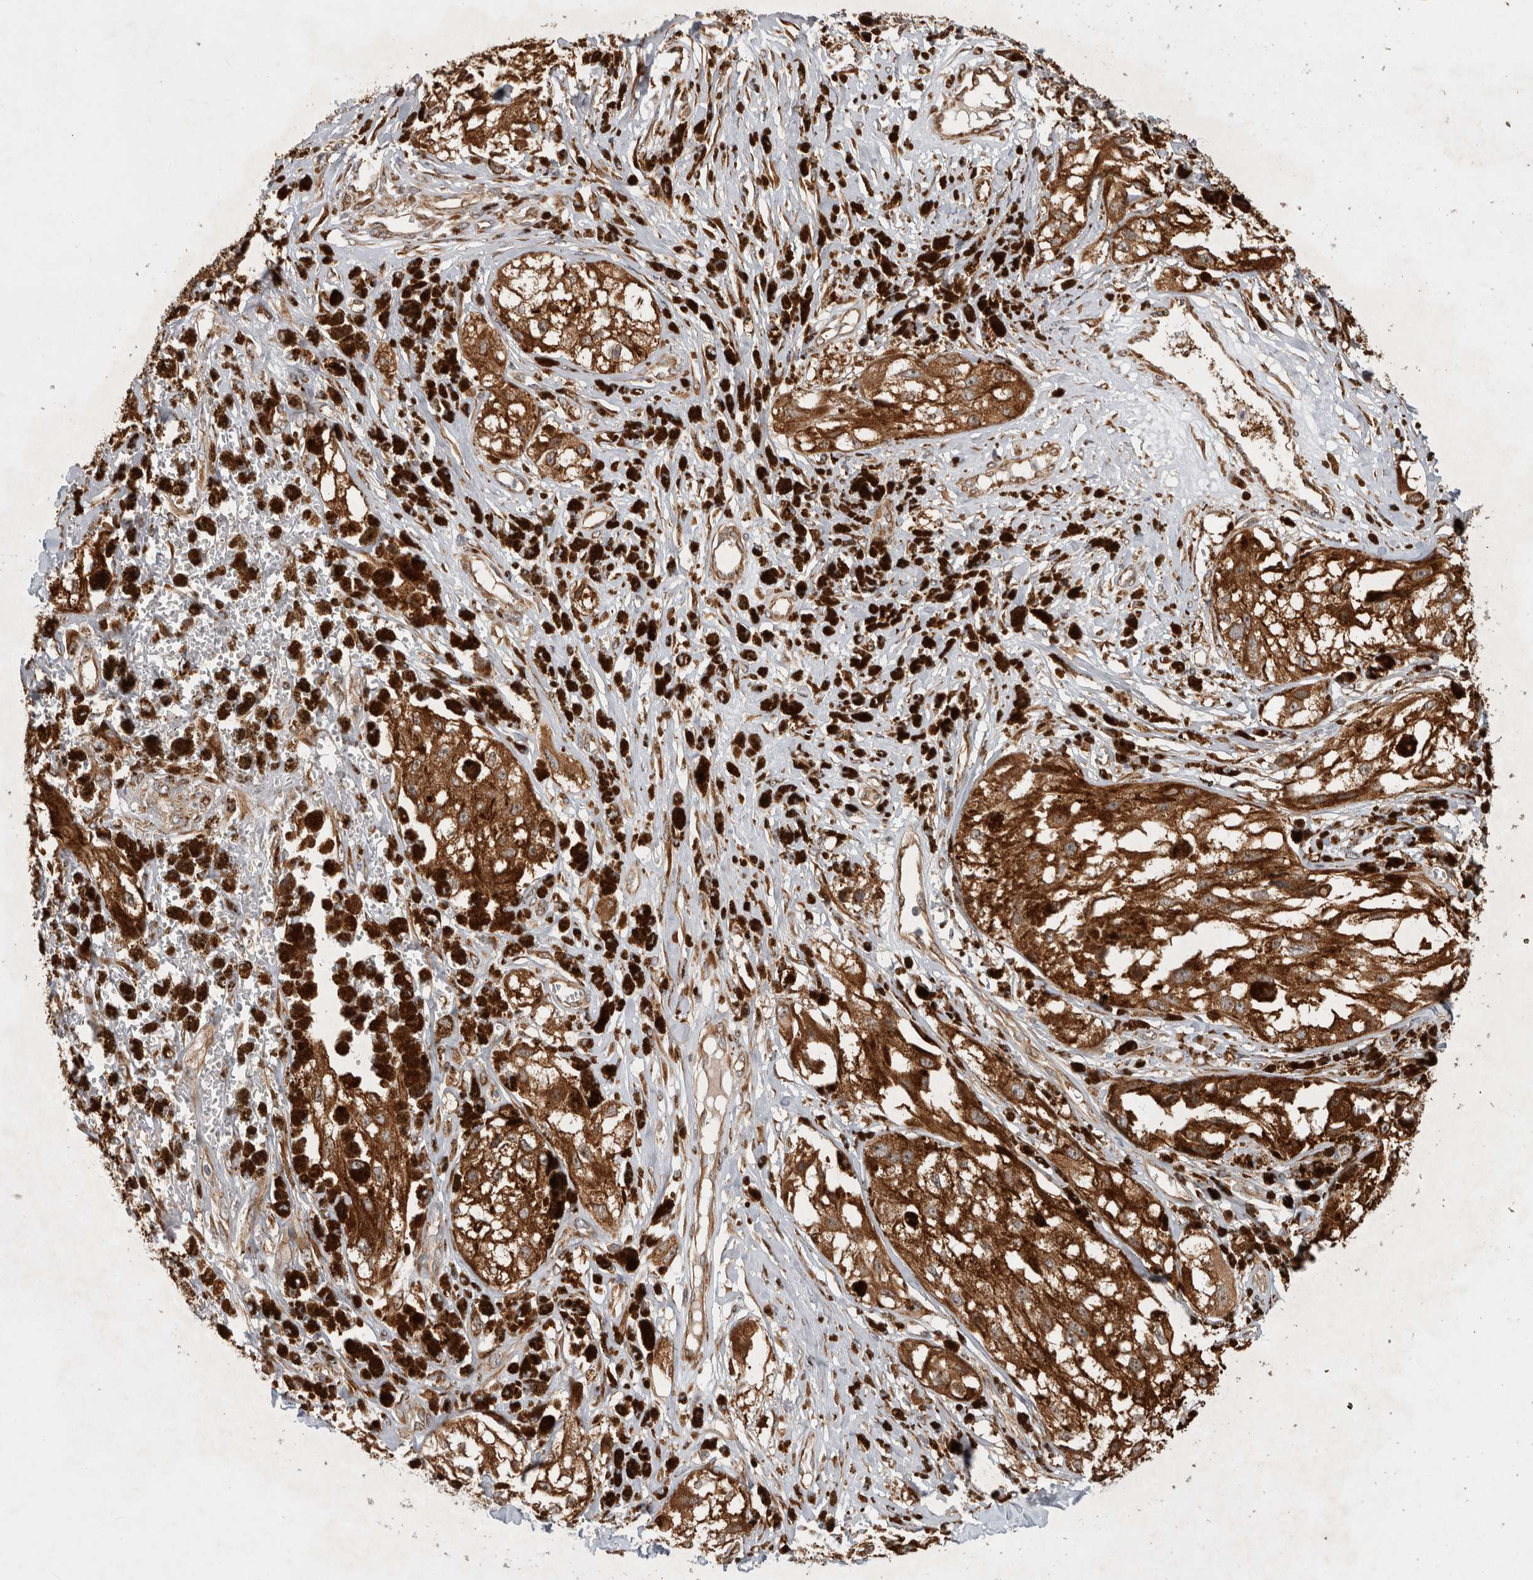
{"staining": {"intensity": "strong", "quantity": ">75%", "location": "cytoplasmic/membranous"}, "tissue": "melanoma", "cell_type": "Tumor cells", "image_type": "cancer", "snomed": [{"axis": "morphology", "description": "Malignant melanoma, NOS"}, {"axis": "topography", "description": "Skin"}], "caption": "Protein analysis of melanoma tissue displays strong cytoplasmic/membranous positivity in about >75% of tumor cells.", "gene": "TUBD1", "patient": {"sex": "male", "age": 88}}